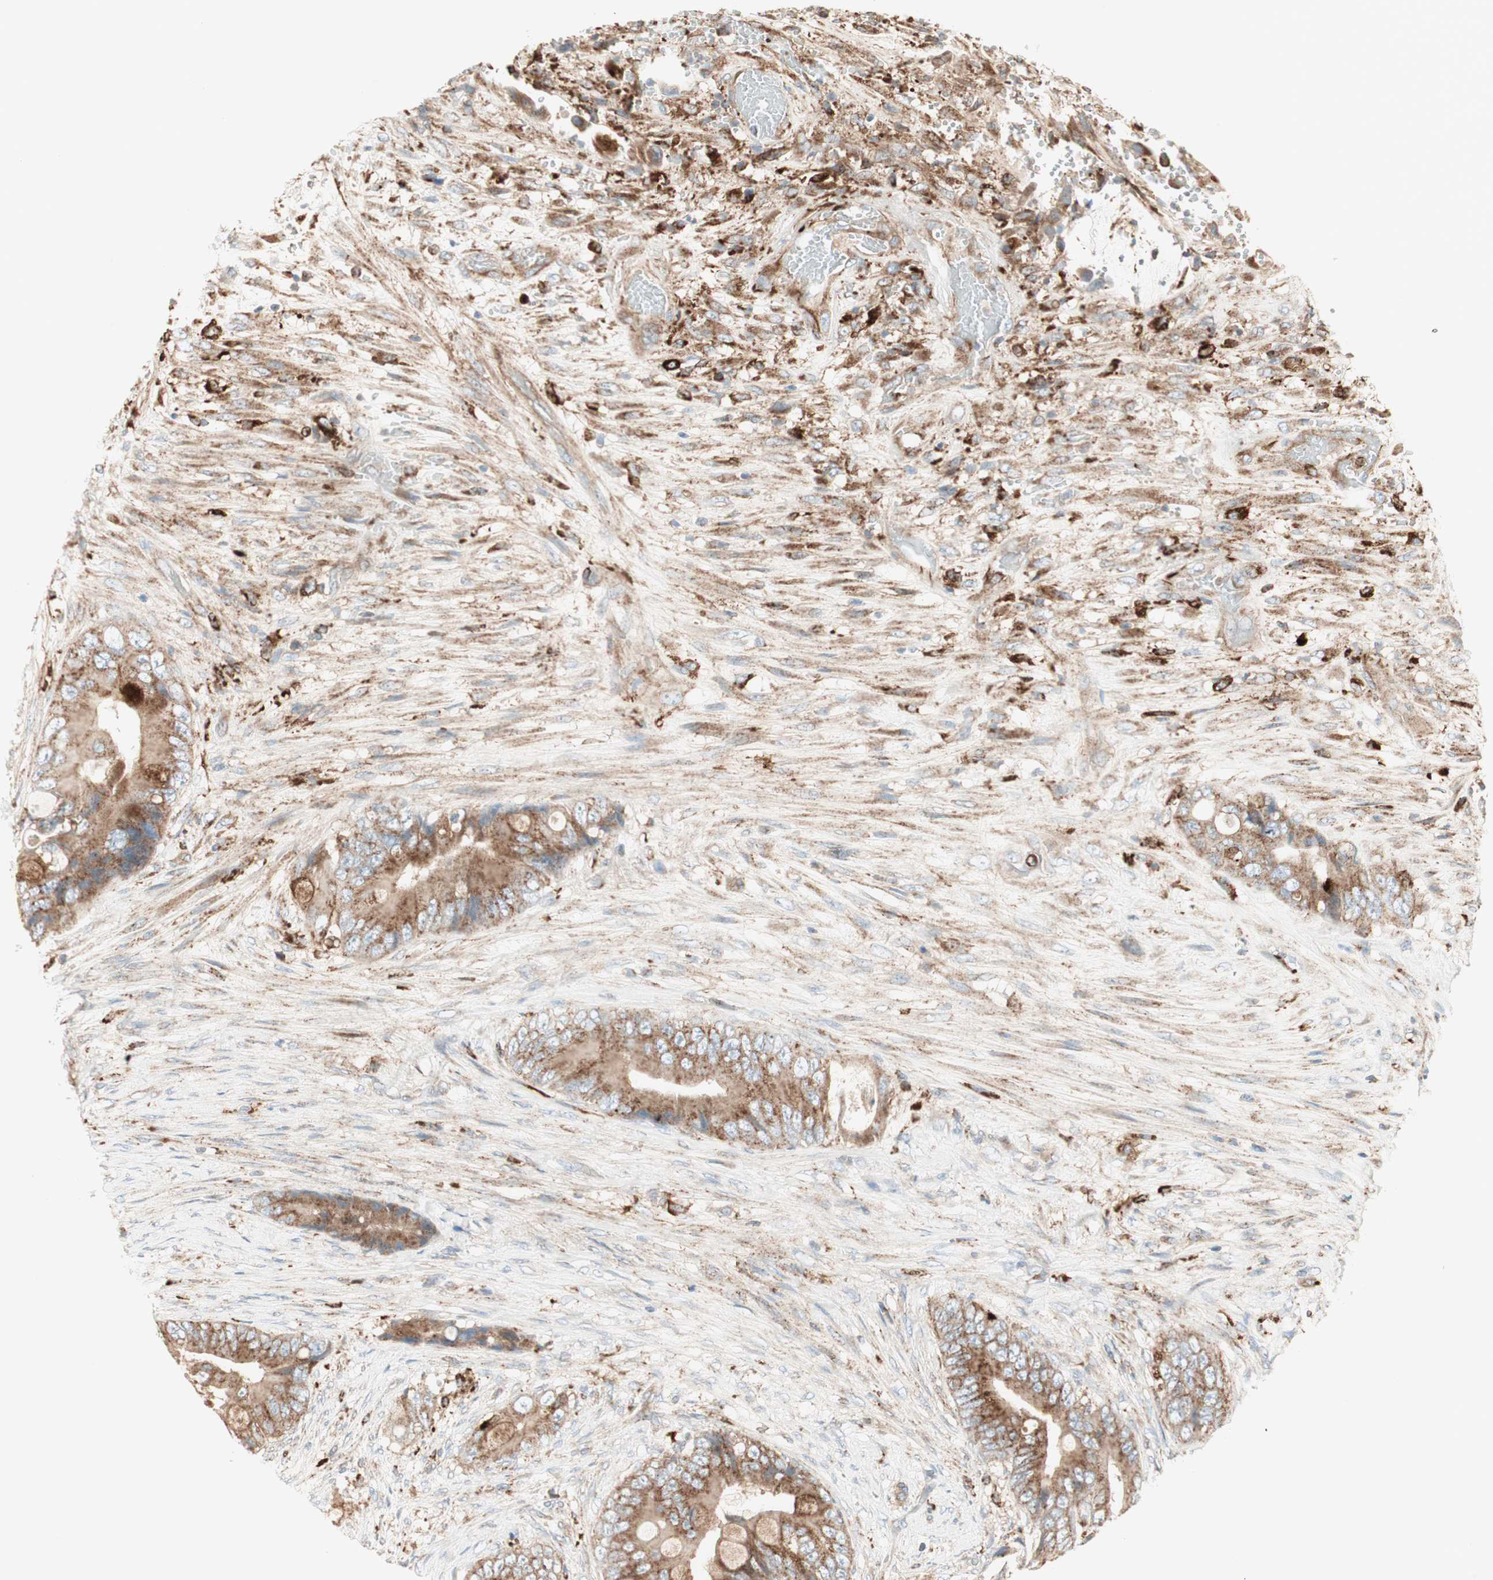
{"staining": {"intensity": "weak", "quantity": ">75%", "location": "cytoplasmic/membranous"}, "tissue": "colorectal cancer", "cell_type": "Tumor cells", "image_type": "cancer", "snomed": [{"axis": "morphology", "description": "Adenocarcinoma, NOS"}, {"axis": "topography", "description": "Rectum"}], "caption": "Immunohistochemical staining of human colorectal adenocarcinoma shows weak cytoplasmic/membranous protein expression in about >75% of tumor cells.", "gene": "ATP6V1G1", "patient": {"sex": "female", "age": 77}}